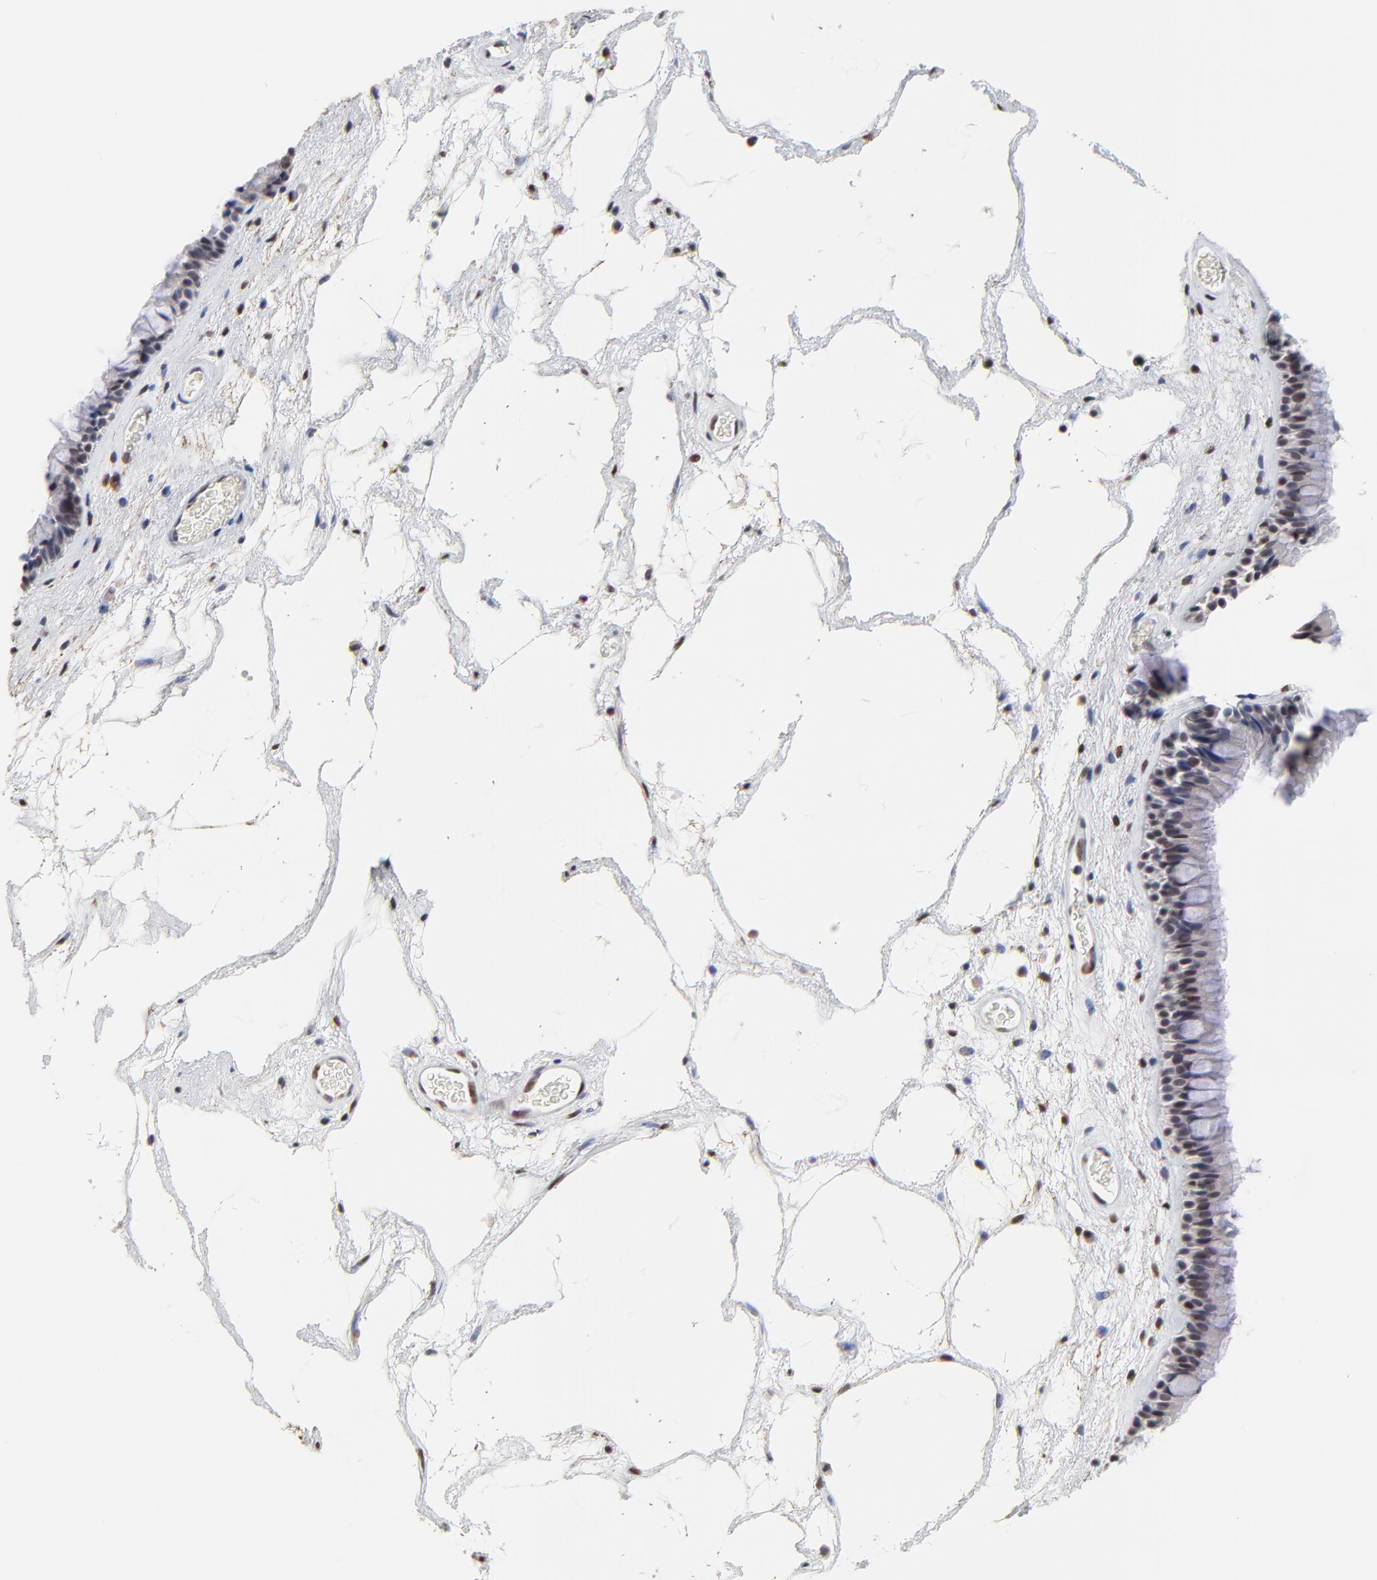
{"staining": {"intensity": "weak", "quantity": "25%-75%", "location": "nuclear"}, "tissue": "nasopharynx", "cell_type": "Respiratory epithelial cells", "image_type": "normal", "snomed": [{"axis": "morphology", "description": "Normal tissue, NOS"}, {"axis": "morphology", "description": "Inflammation, NOS"}, {"axis": "topography", "description": "Nasopharynx"}], "caption": "Respiratory epithelial cells show low levels of weak nuclear expression in about 25%-75% of cells in unremarkable nasopharynx.", "gene": "OGFOD1", "patient": {"sex": "male", "age": 48}}